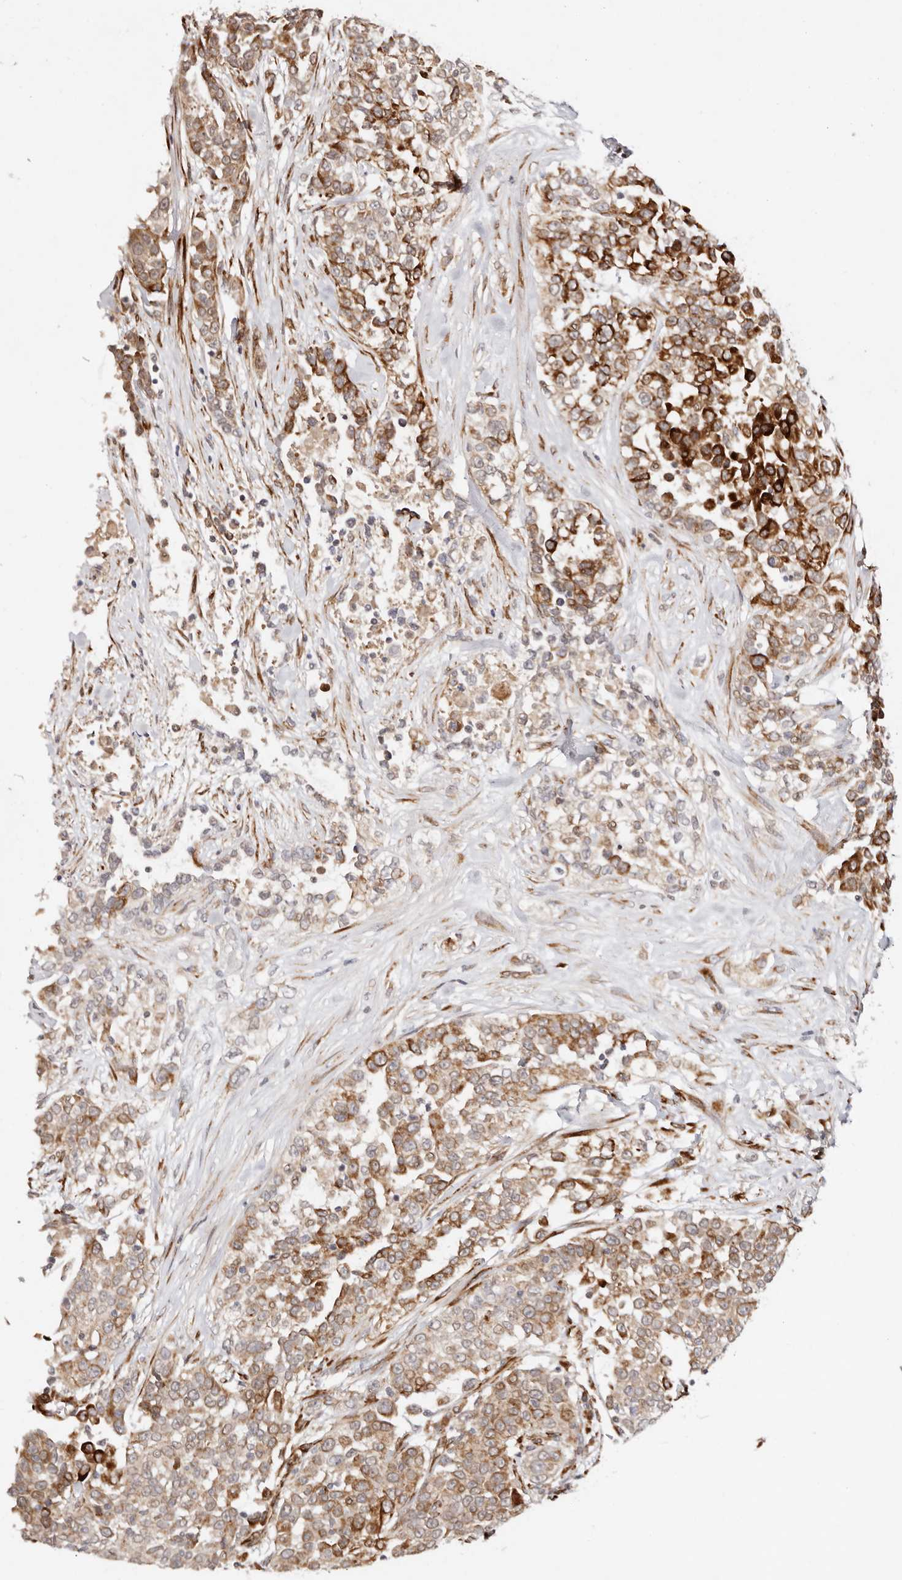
{"staining": {"intensity": "strong", "quantity": "25%-75%", "location": "cytoplasmic/membranous"}, "tissue": "urothelial cancer", "cell_type": "Tumor cells", "image_type": "cancer", "snomed": [{"axis": "morphology", "description": "Urothelial carcinoma, High grade"}, {"axis": "topography", "description": "Urinary bladder"}], "caption": "Protein staining shows strong cytoplasmic/membranous staining in about 25%-75% of tumor cells in high-grade urothelial carcinoma. The protein of interest is stained brown, and the nuclei are stained in blue (DAB (3,3'-diaminobenzidine) IHC with brightfield microscopy, high magnification).", "gene": "BCL2L15", "patient": {"sex": "female", "age": 80}}